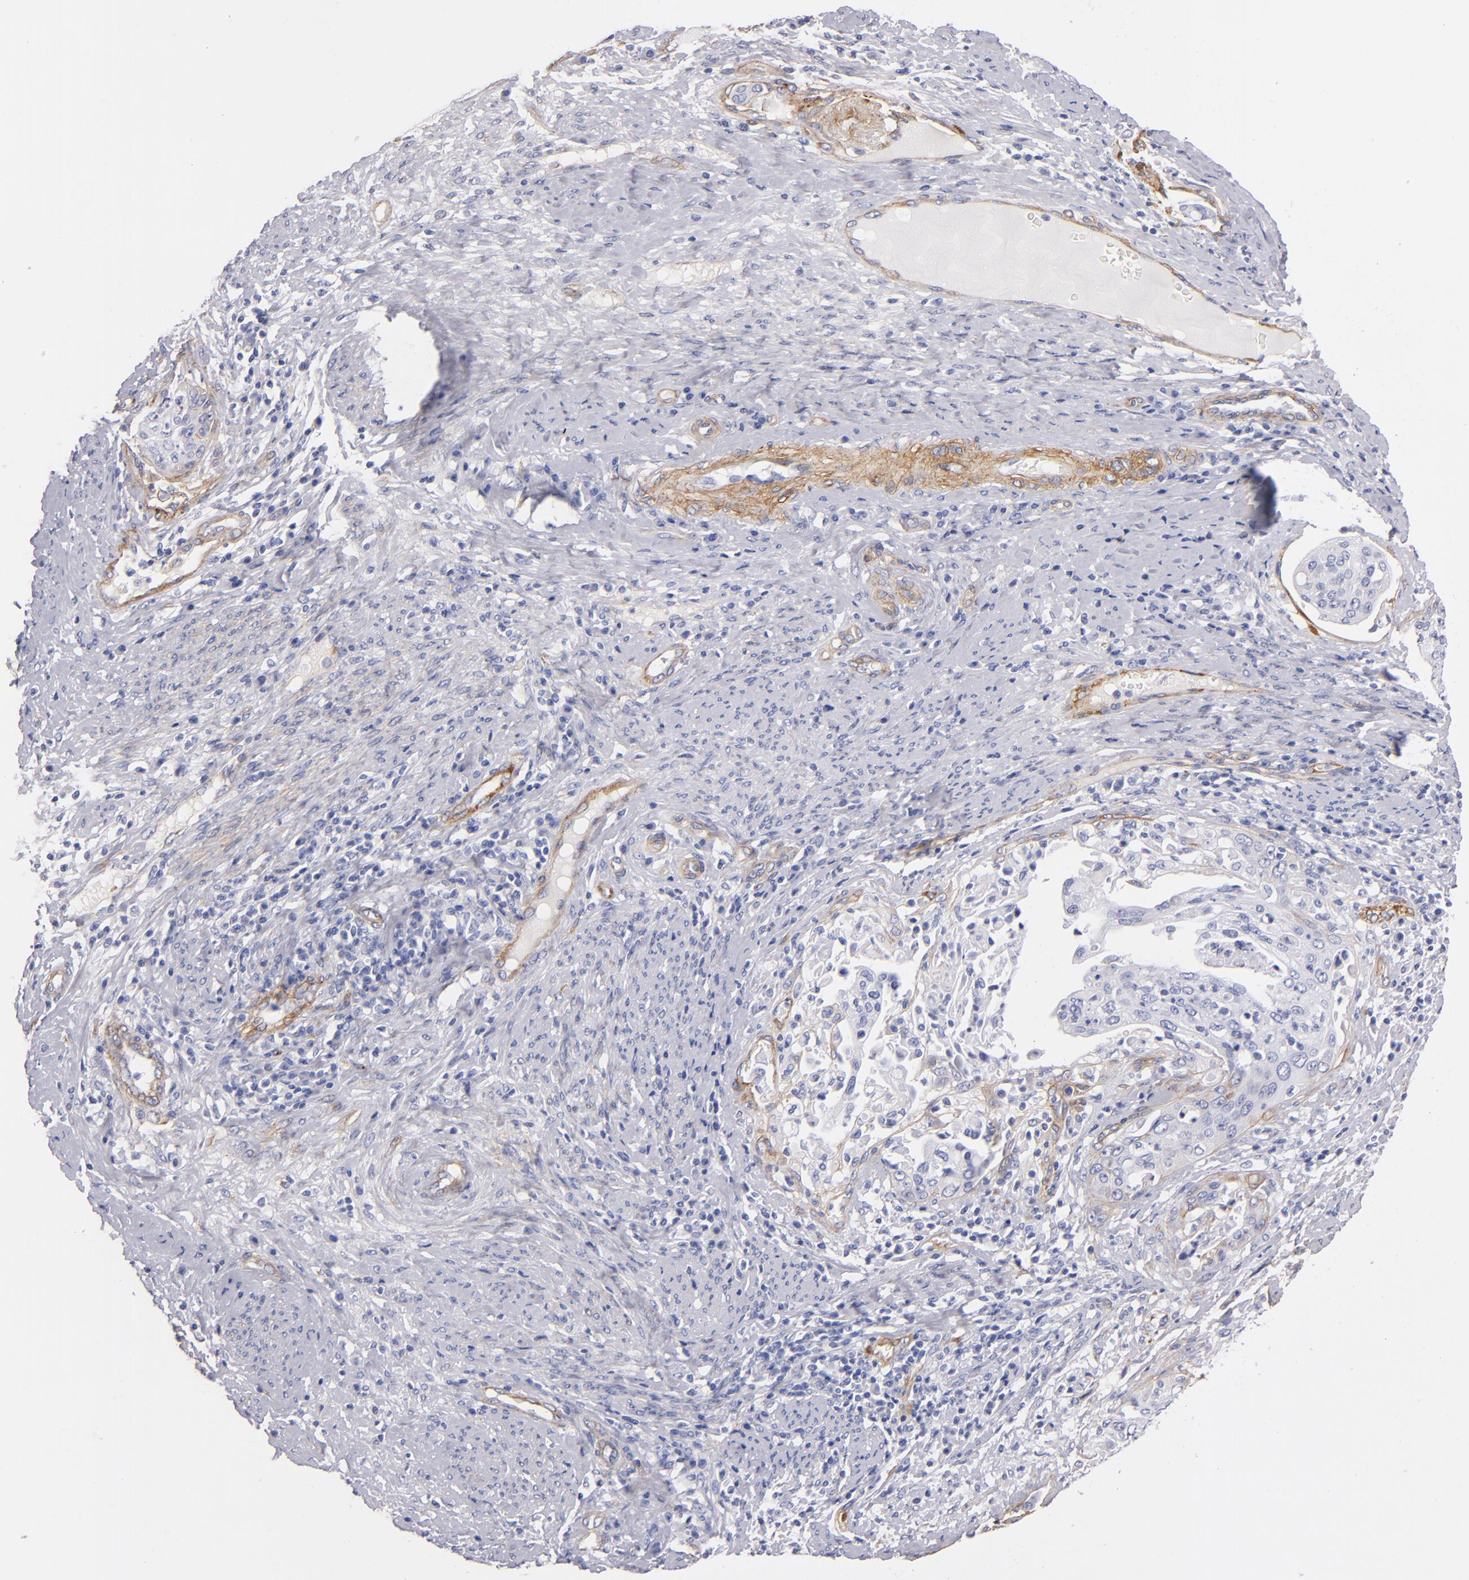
{"staining": {"intensity": "weak", "quantity": ">75%", "location": "cytoplasmic/membranous"}, "tissue": "cervical cancer", "cell_type": "Tumor cells", "image_type": "cancer", "snomed": [{"axis": "morphology", "description": "Squamous cell carcinoma, NOS"}, {"axis": "topography", "description": "Cervix"}], "caption": "This is an image of IHC staining of cervical cancer (squamous cell carcinoma), which shows weak expression in the cytoplasmic/membranous of tumor cells.", "gene": "LAMC1", "patient": {"sex": "female", "age": 41}}